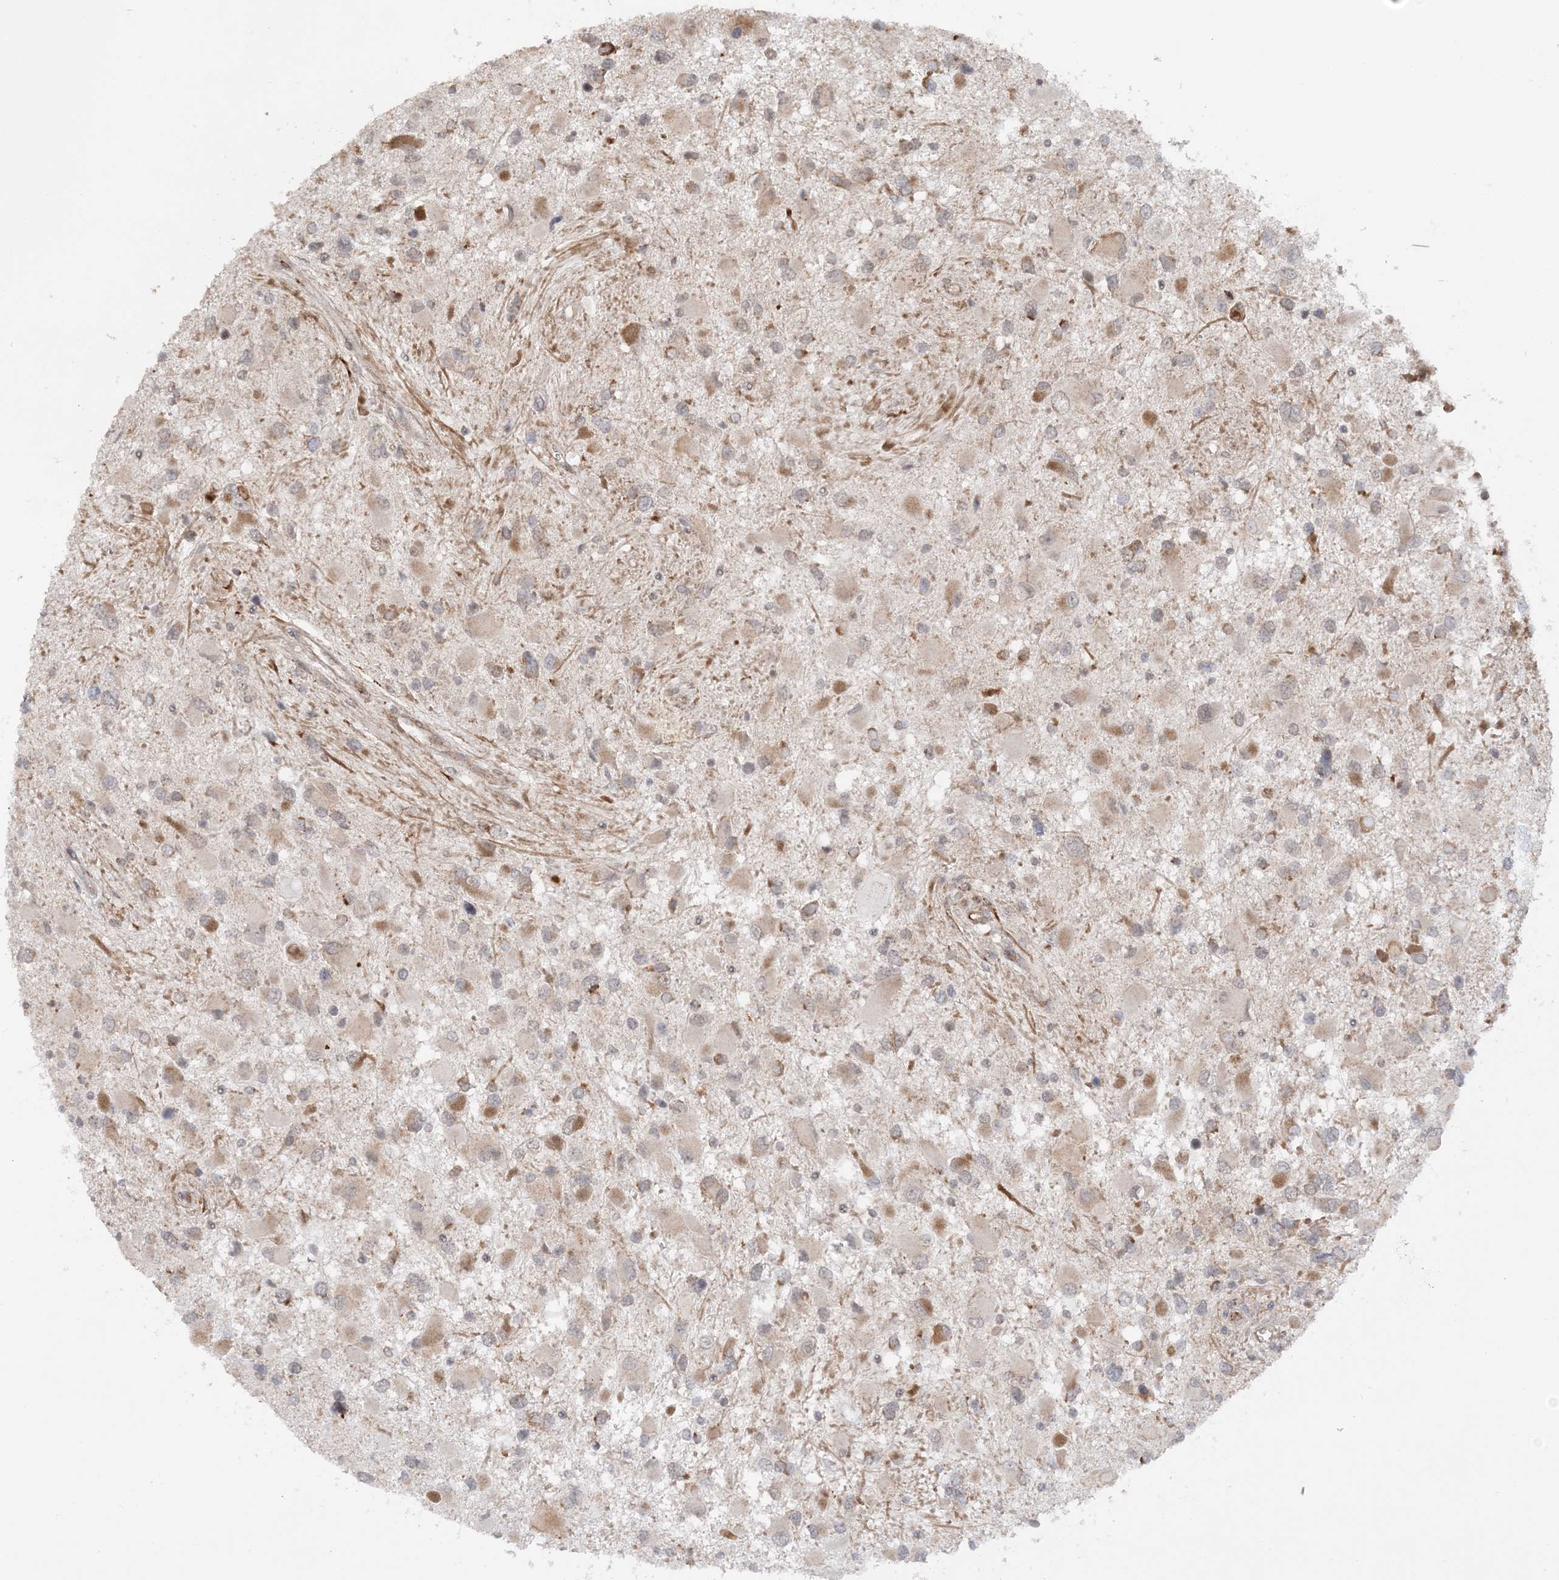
{"staining": {"intensity": "moderate", "quantity": "<25%", "location": "cytoplasmic/membranous"}, "tissue": "glioma", "cell_type": "Tumor cells", "image_type": "cancer", "snomed": [{"axis": "morphology", "description": "Glioma, malignant, High grade"}, {"axis": "topography", "description": "Brain"}], "caption": "DAB immunohistochemical staining of malignant high-grade glioma exhibits moderate cytoplasmic/membranous protein staining in approximately <25% of tumor cells. Using DAB (brown) and hematoxylin (blue) stains, captured at high magnification using brightfield microscopy.", "gene": "MRPL47", "patient": {"sex": "male", "age": 53}}